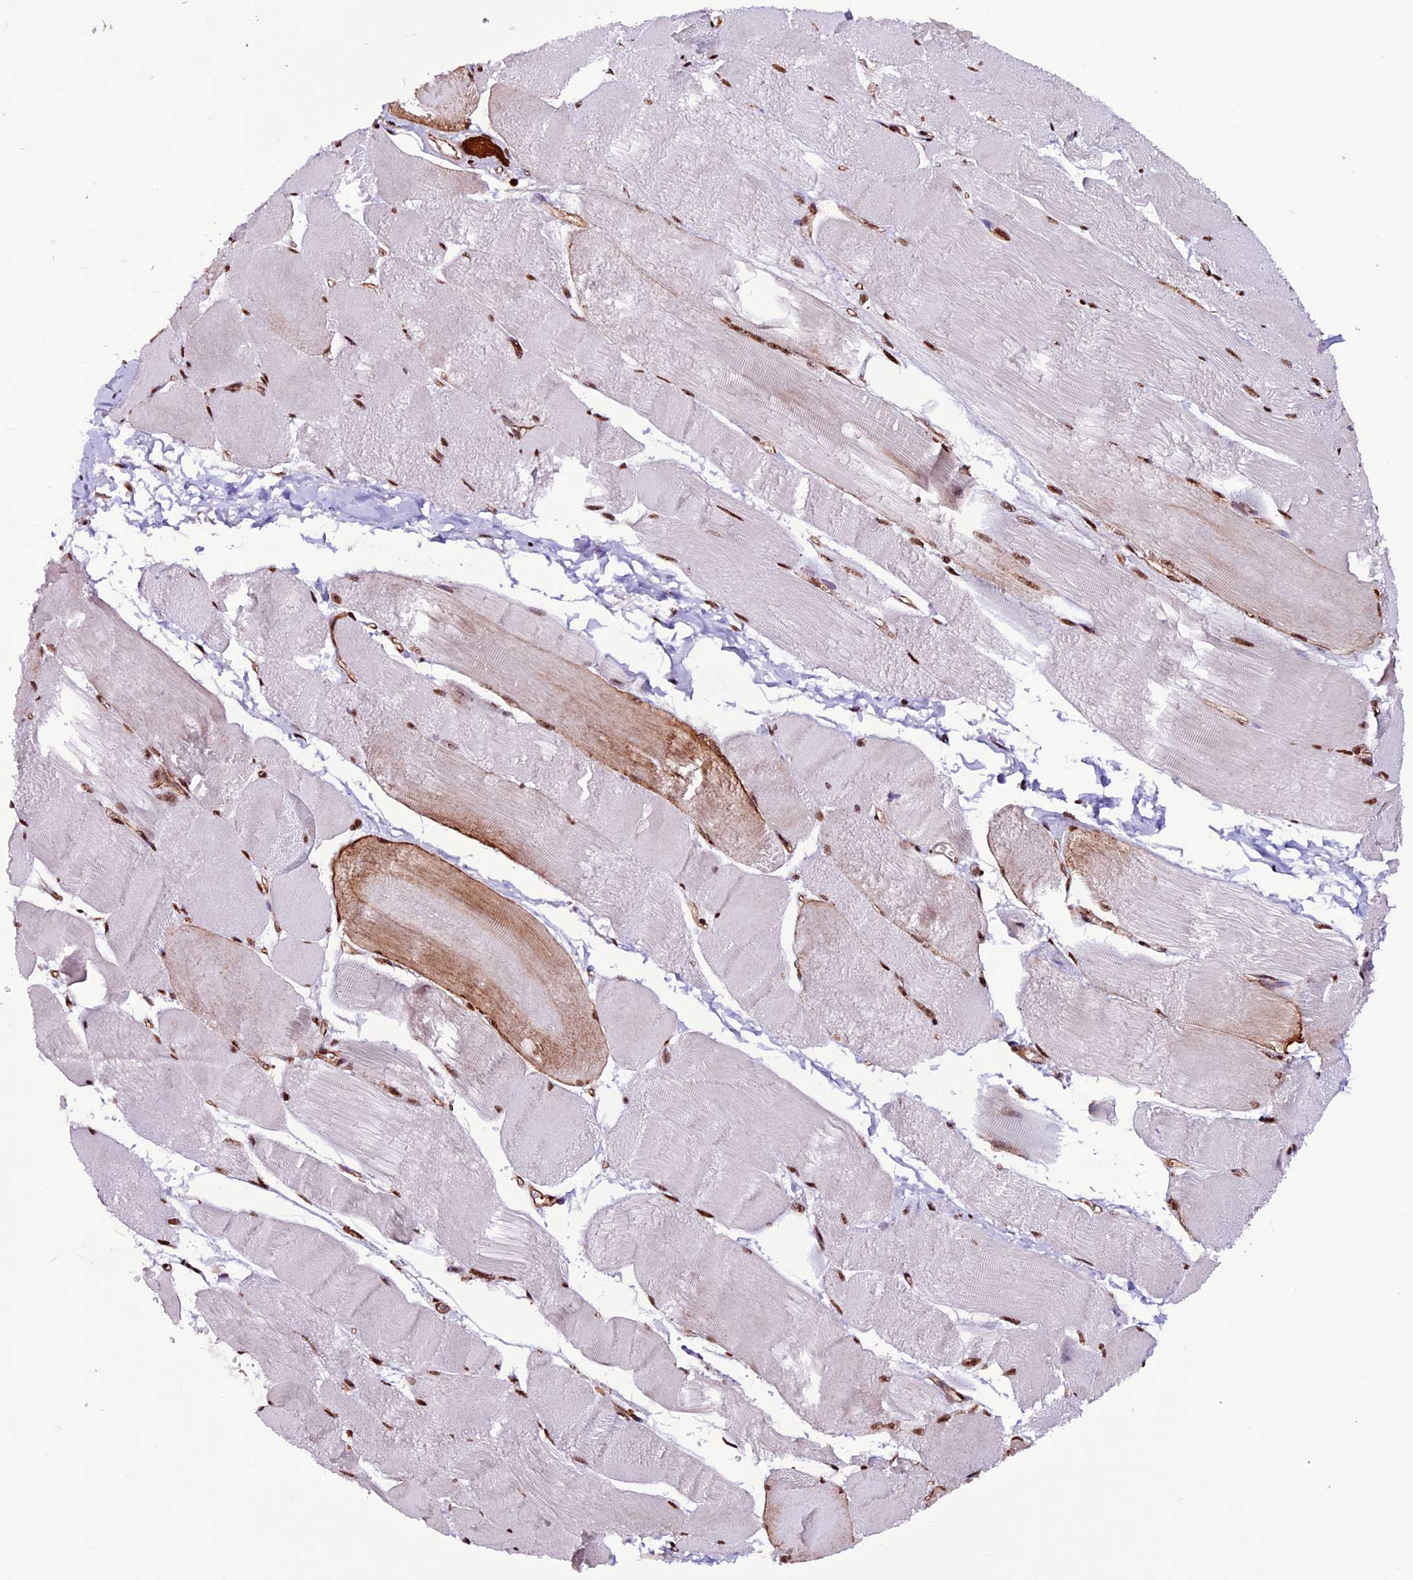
{"staining": {"intensity": "moderate", "quantity": ">75%", "location": "cytoplasmic/membranous,nuclear"}, "tissue": "skeletal muscle", "cell_type": "Myocytes", "image_type": "normal", "snomed": [{"axis": "morphology", "description": "Normal tissue, NOS"}, {"axis": "morphology", "description": "Basal cell carcinoma"}, {"axis": "topography", "description": "Skeletal muscle"}], "caption": "Unremarkable skeletal muscle reveals moderate cytoplasmic/membranous,nuclear expression in approximately >75% of myocytes Using DAB (brown) and hematoxylin (blue) stains, captured at high magnification using brightfield microscopy..", "gene": "RINL", "patient": {"sex": "female", "age": 64}}